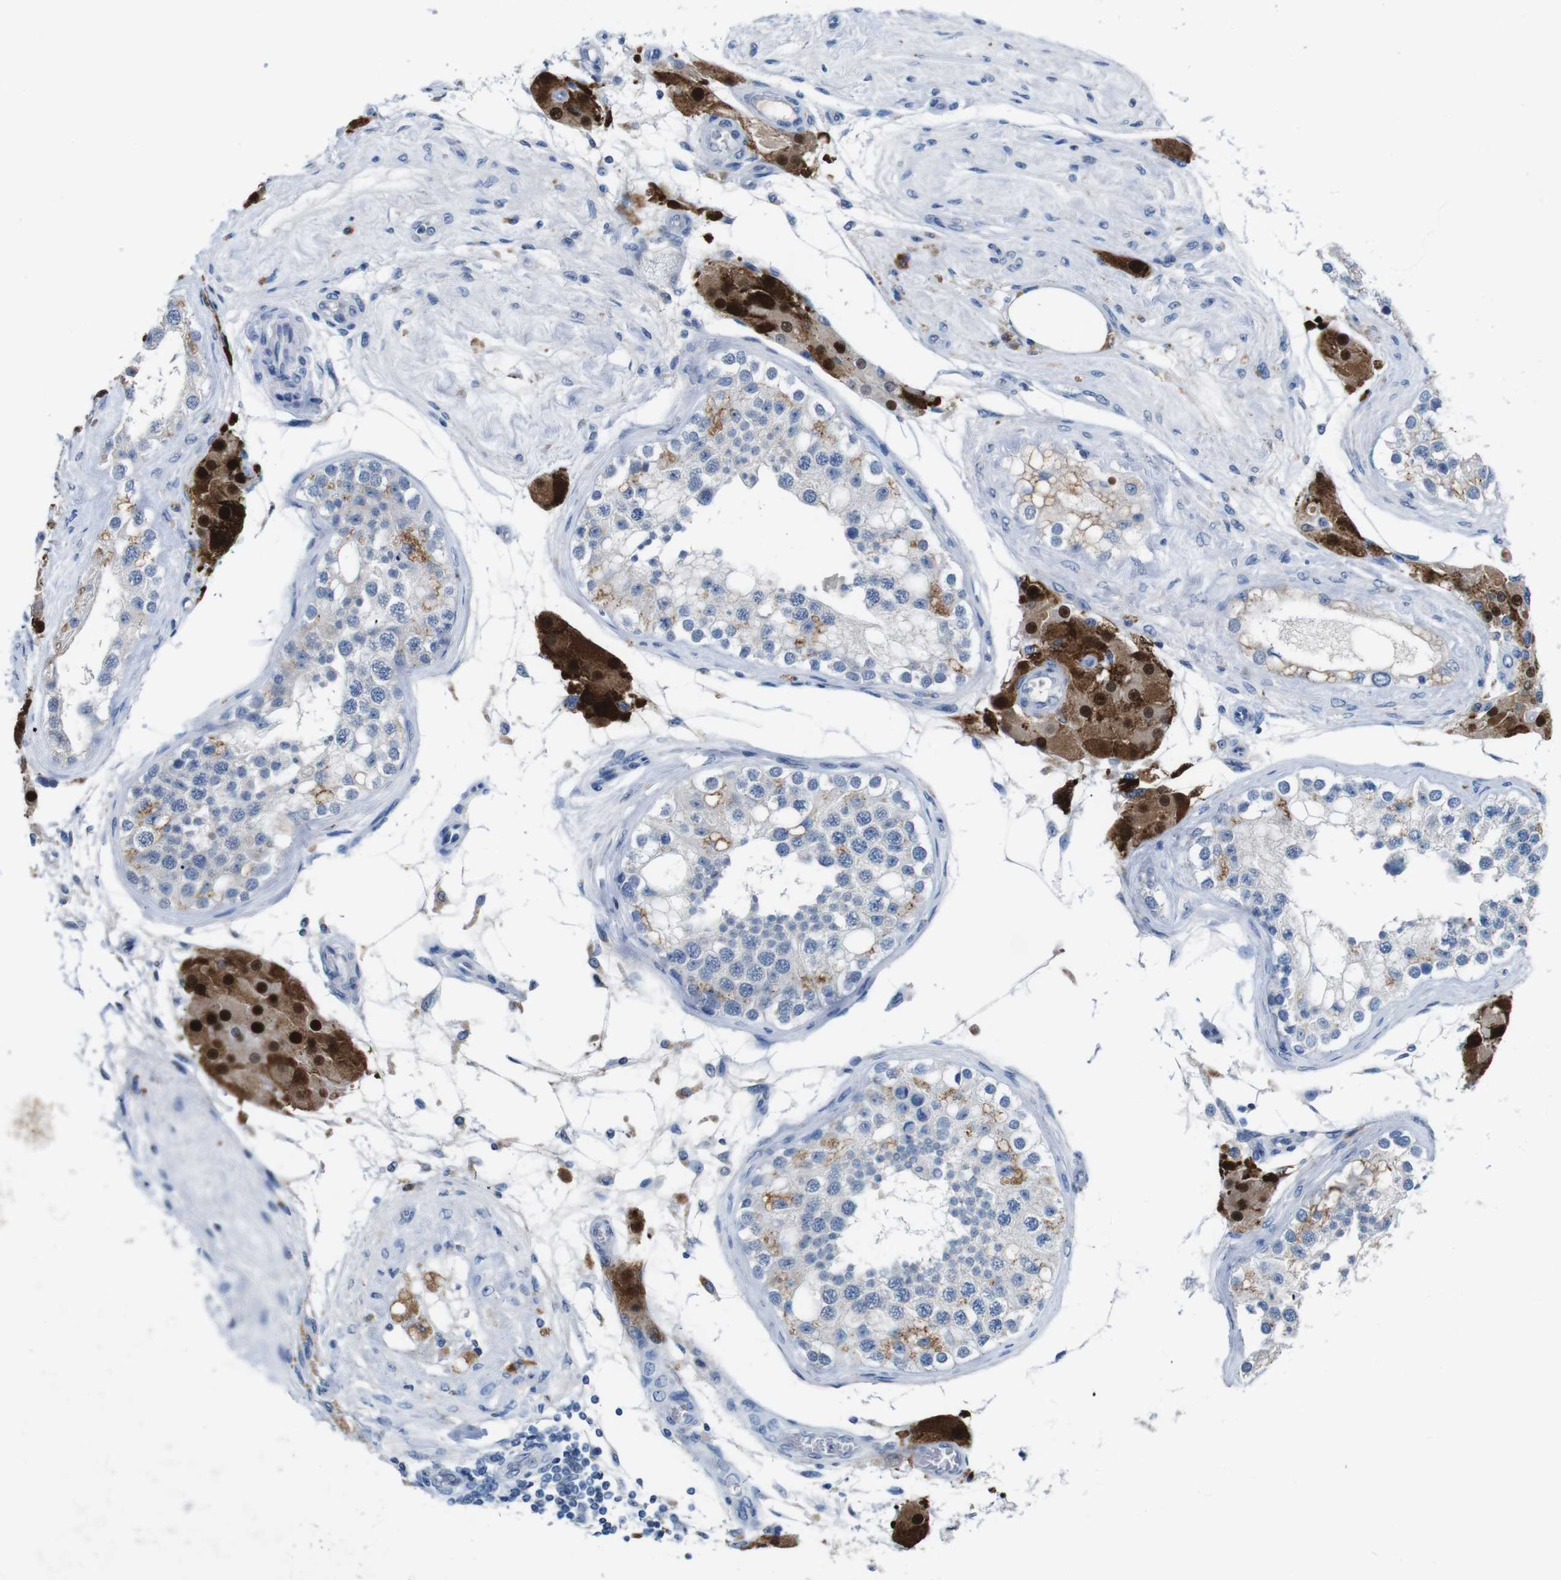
{"staining": {"intensity": "moderate", "quantity": "<25%", "location": "cytoplasmic/membranous,nuclear"}, "tissue": "testis", "cell_type": "Cells in seminiferous ducts", "image_type": "normal", "snomed": [{"axis": "morphology", "description": "Normal tissue, NOS"}, {"axis": "topography", "description": "Testis"}], "caption": "Protein expression analysis of normal testis displays moderate cytoplasmic/membranous,nuclear staining in about <25% of cells in seminiferous ducts.", "gene": "SLC2A8", "patient": {"sex": "male", "age": 68}}